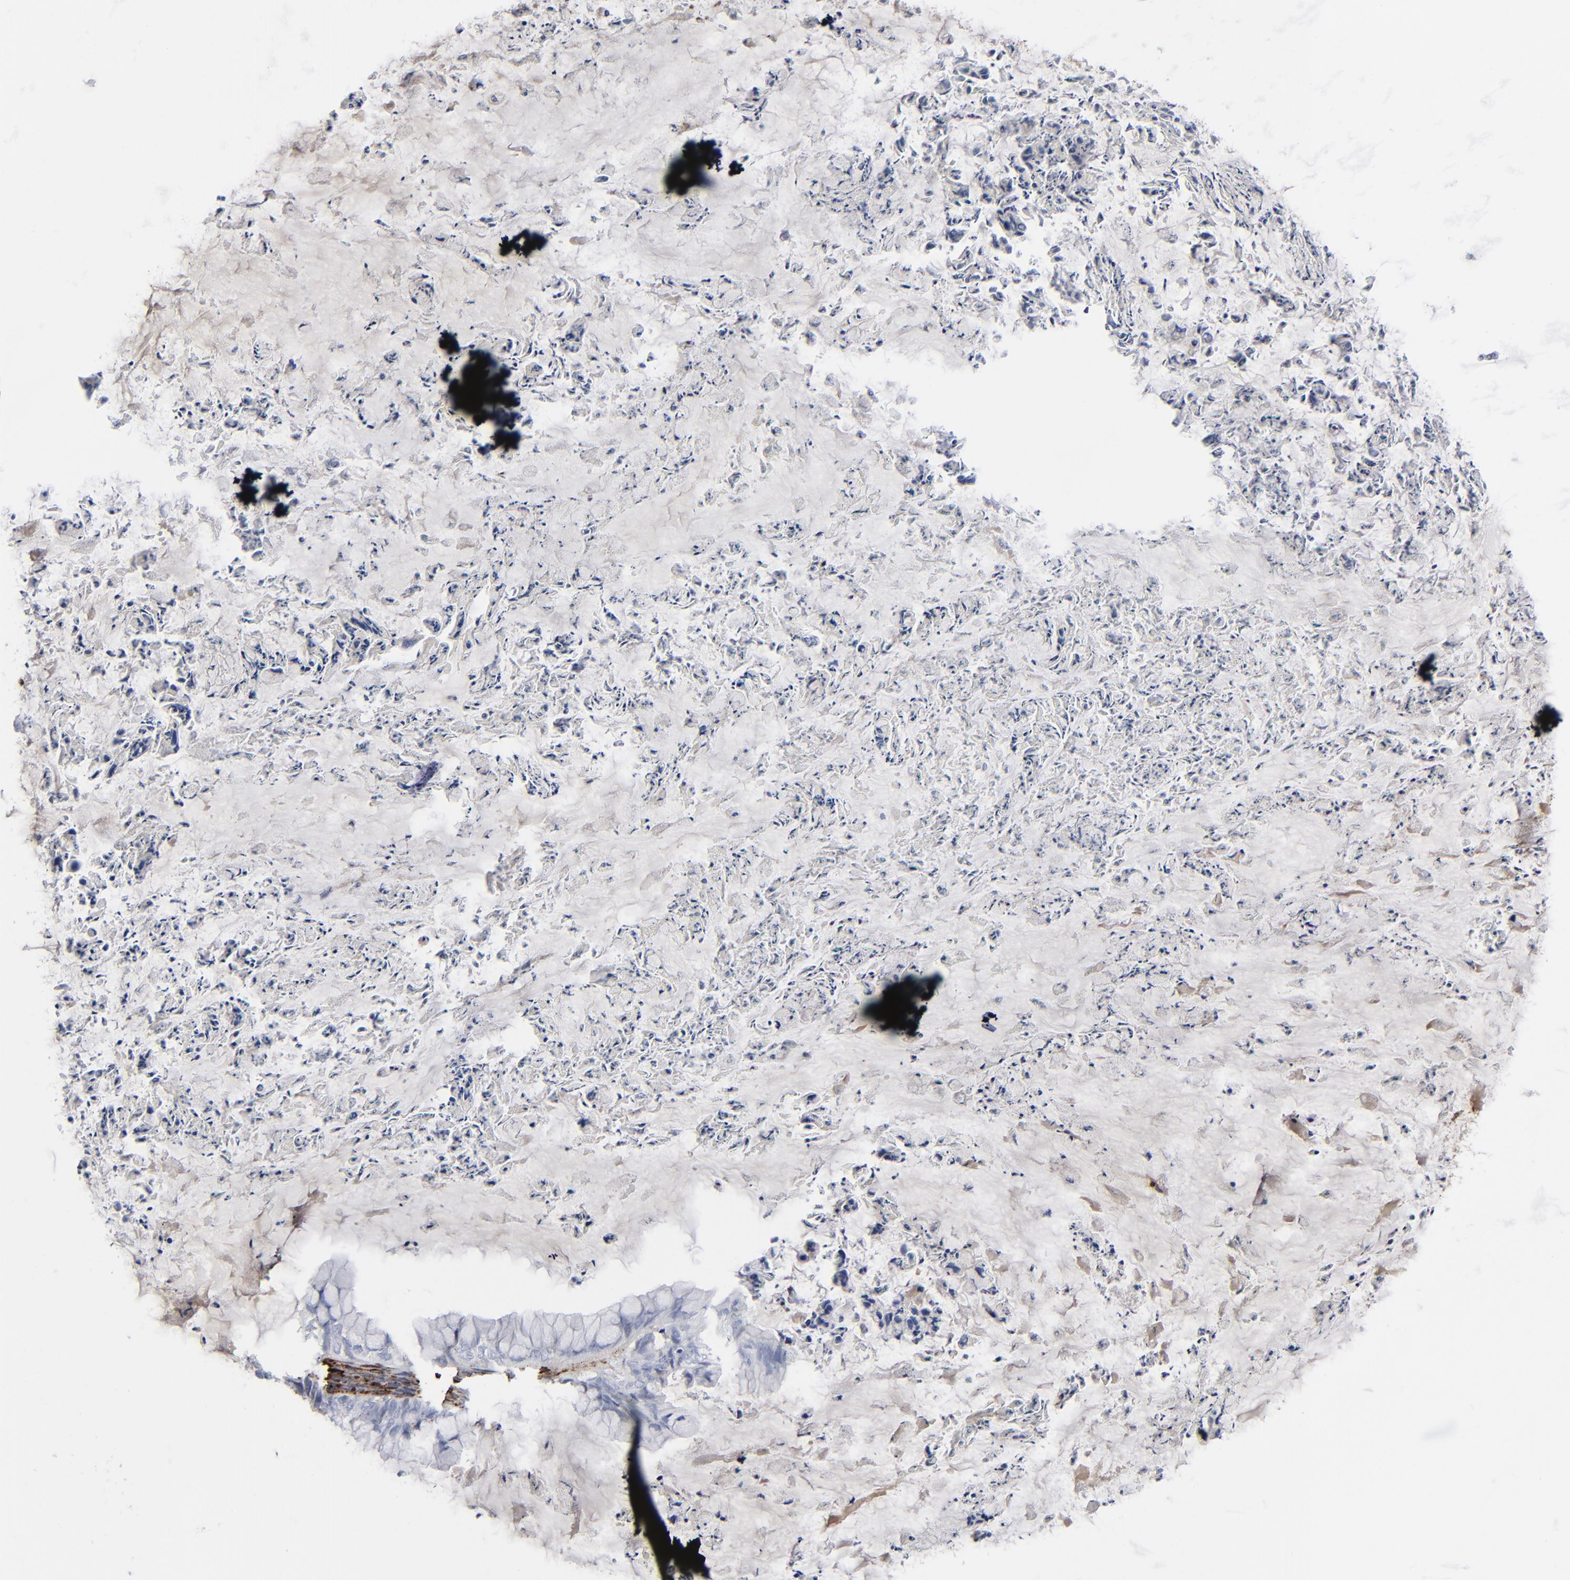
{"staining": {"intensity": "negative", "quantity": "none", "location": "none"}, "tissue": "ovarian cancer", "cell_type": "Tumor cells", "image_type": "cancer", "snomed": [{"axis": "morphology", "description": "Cystadenocarcinoma, mucinous, NOS"}, {"axis": "topography", "description": "Ovary"}], "caption": "This micrograph is of ovarian cancer (mucinous cystadenocarcinoma) stained with IHC to label a protein in brown with the nuclei are counter-stained blue. There is no staining in tumor cells.", "gene": "SPARC", "patient": {"sex": "female", "age": 36}}